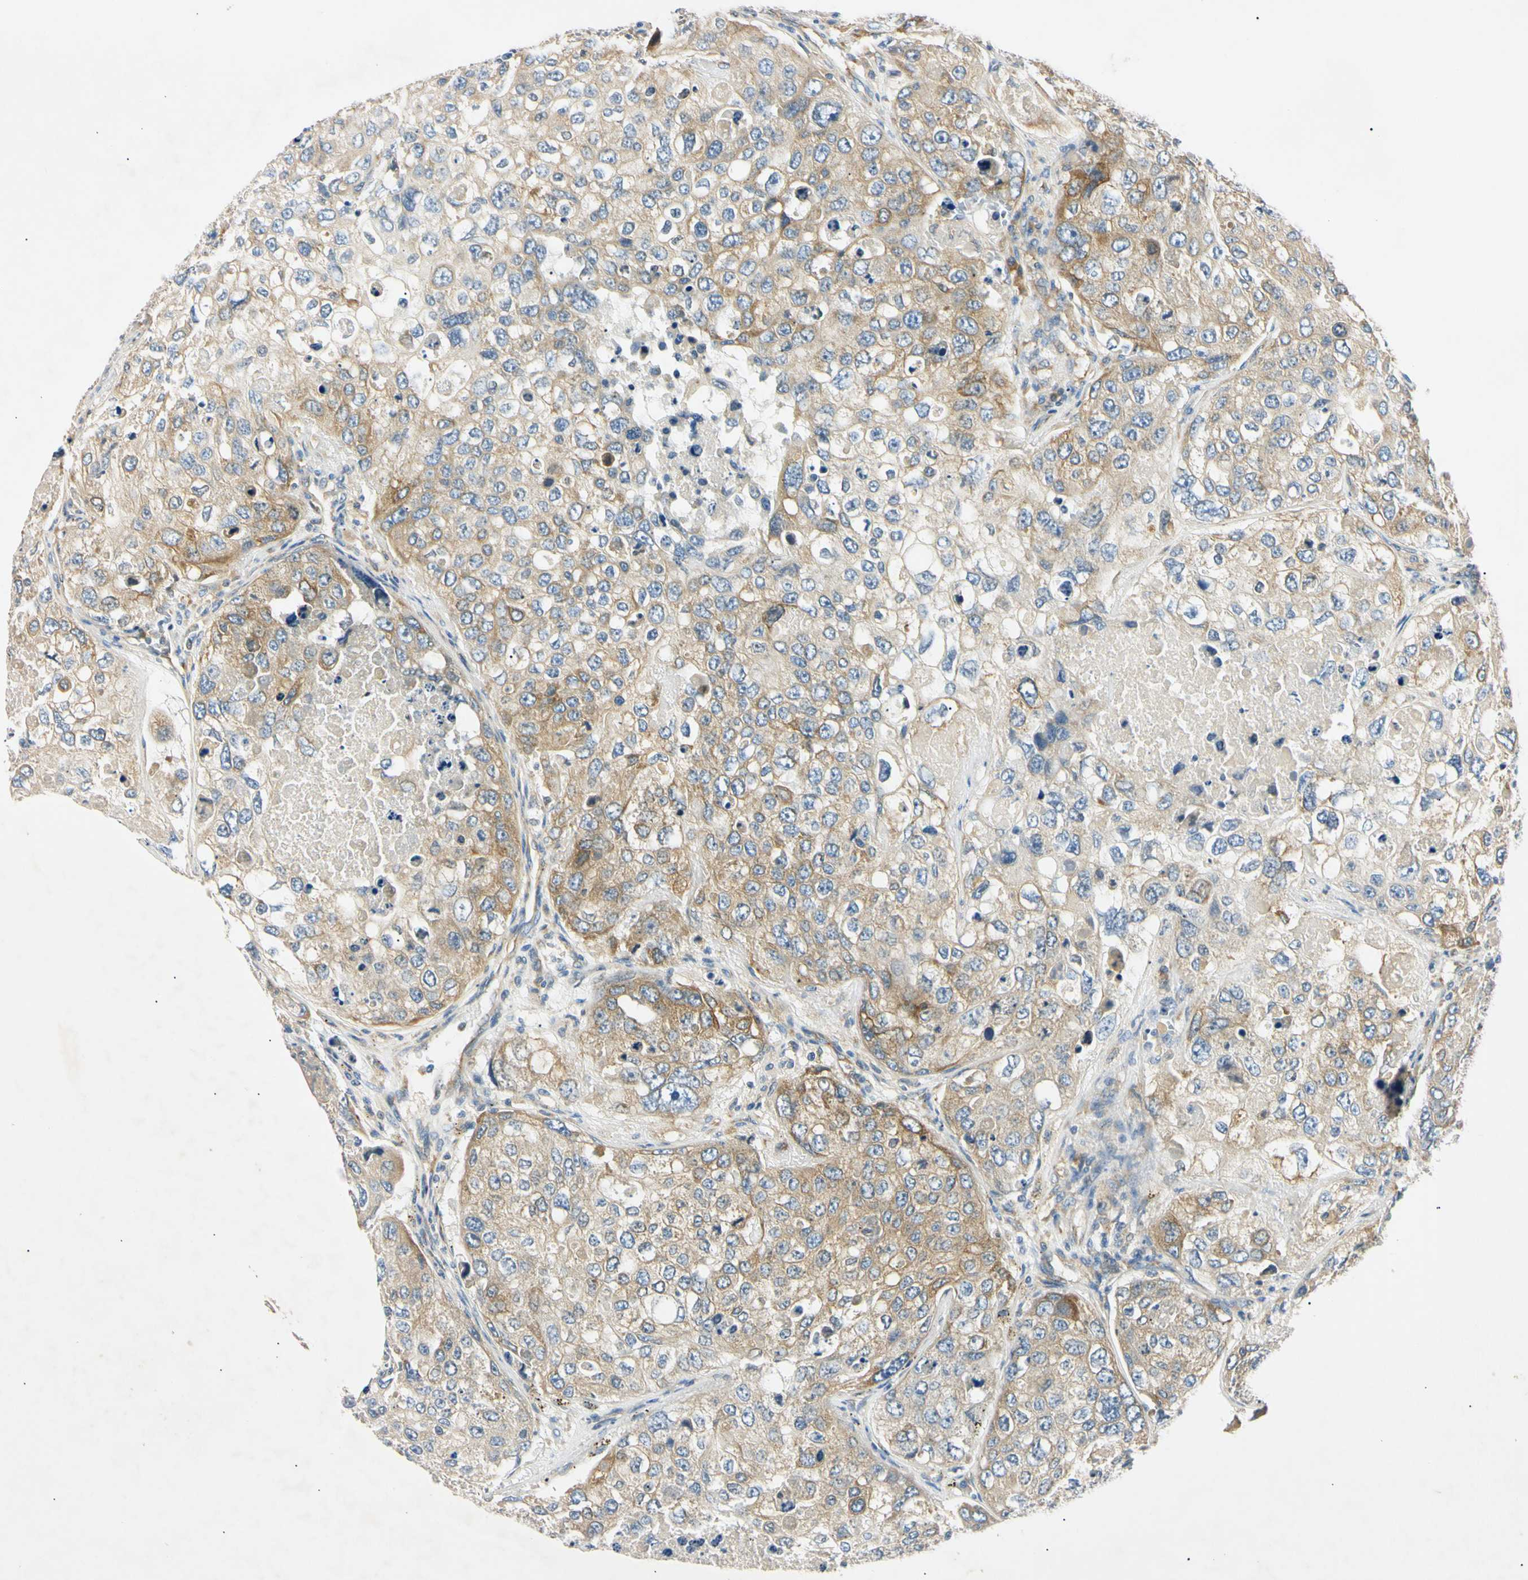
{"staining": {"intensity": "weak", "quantity": ">75%", "location": "cytoplasmic/membranous"}, "tissue": "urothelial cancer", "cell_type": "Tumor cells", "image_type": "cancer", "snomed": [{"axis": "morphology", "description": "Urothelial carcinoma, High grade"}, {"axis": "topography", "description": "Lymph node"}, {"axis": "topography", "description": "Urinary bladder"}], "caption": "The image exhibits immunohistochemical staining of urothelial carcinoma (high-grade). There is weak cytoplasmic/membranous positivity is identified in approximately >75% of tumor cells. The protein of interest is shown in brown color, while the nuclei are stained blue.", "gene": "DNAJB12", "patient": {"sex": "male", "age": 51}}